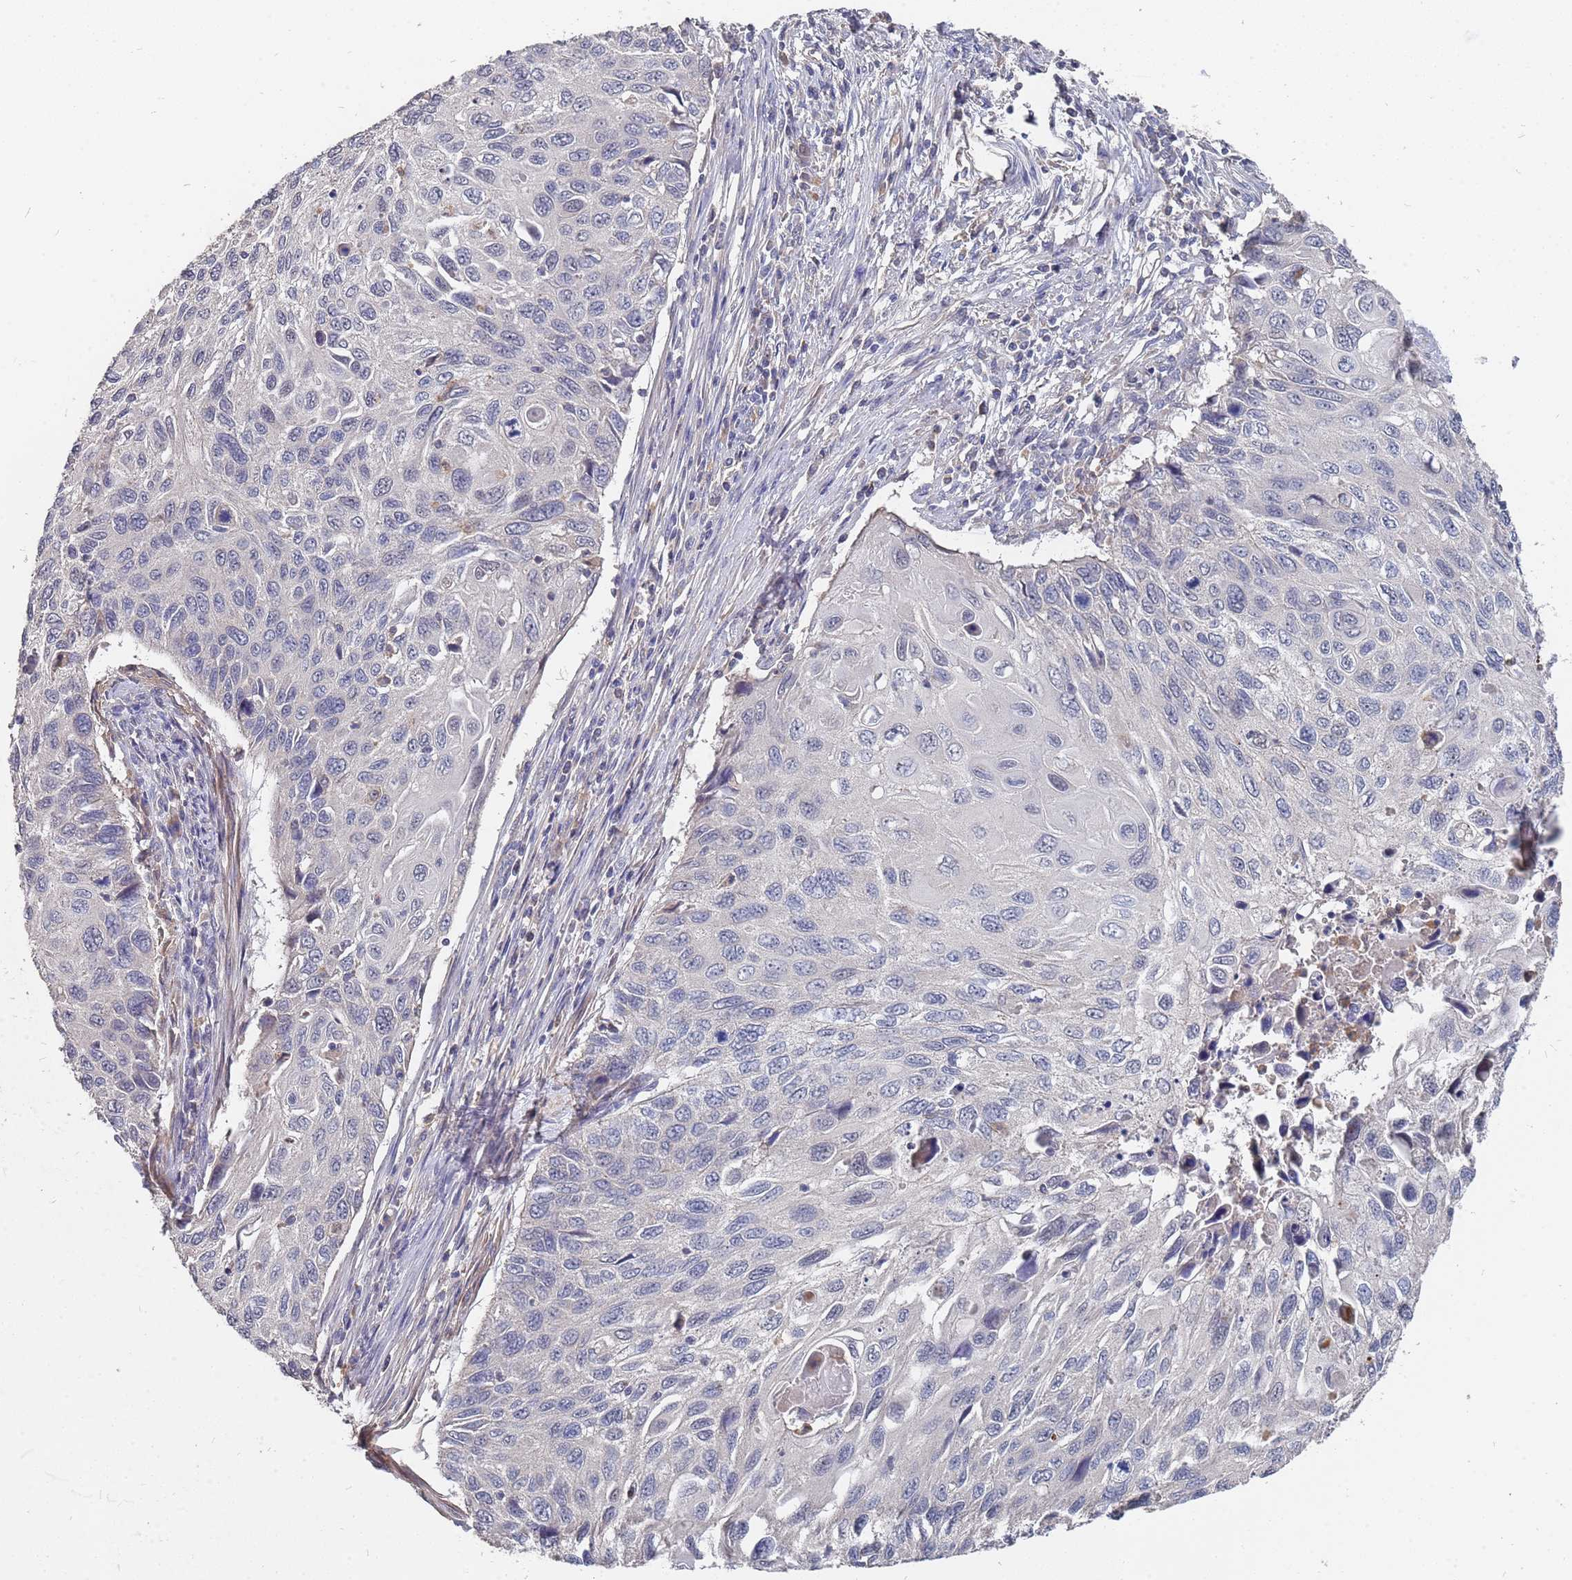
{"staining": {"intensity": "negative", "quantity": "none", "location": "none"}, "tissue": "cervical cancer", "cell_type": "Tumor cells", "image_type": "cancer", "snomed": [{"axis": "morphology", "description": "Squamous cell carcinoma, NOS"}, {"axis": "topography", "description": "Cervix"}], "caption": "Cervical squamous cell carcinoma was stained to show a protein in brown. There is no significant staining in tumor cells.", "gene": "TCEANC2", "patient": {"sex": "female", "age": 70}}